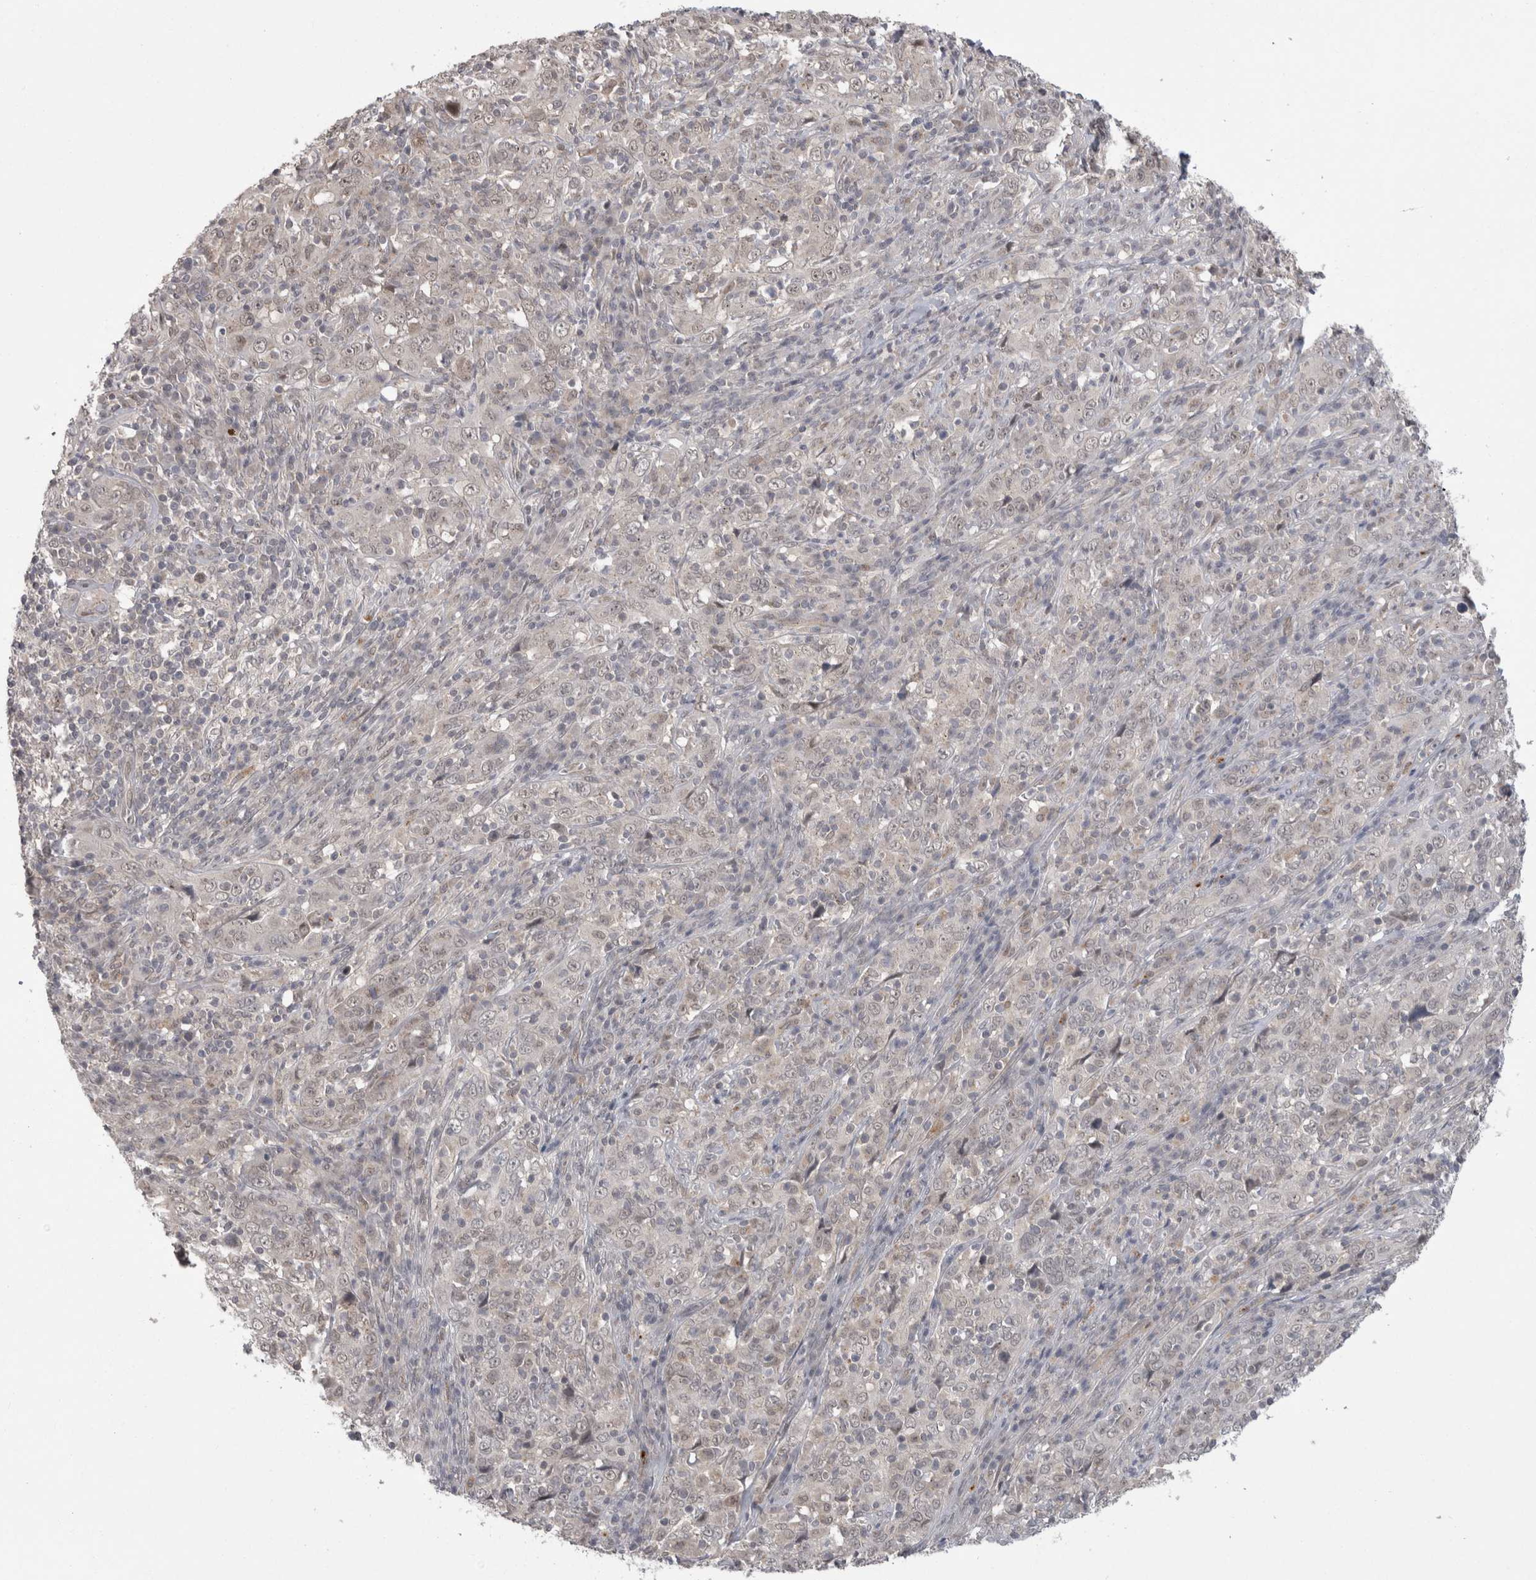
{"staining": {"intensity": "weak", "quantity": "<25%", "location": "nuclear"}, "tissue": "cervical cancer", "cell_type": "Tumor cells", "image_type": "cancer", "snomed": [{"axis": "morphology", "description": "Squamous cell carcinoma, NOS"}, {"axis": "topography", "description": "Cervix"}], "caption": "The immunohistochemistry (IHC) micrograph has no significant positivity in tumor cells of squamous cell carcinoma (cervical) tissue.", "gene": "MTBP", "patient": {"sex": "female", "age": 46}}